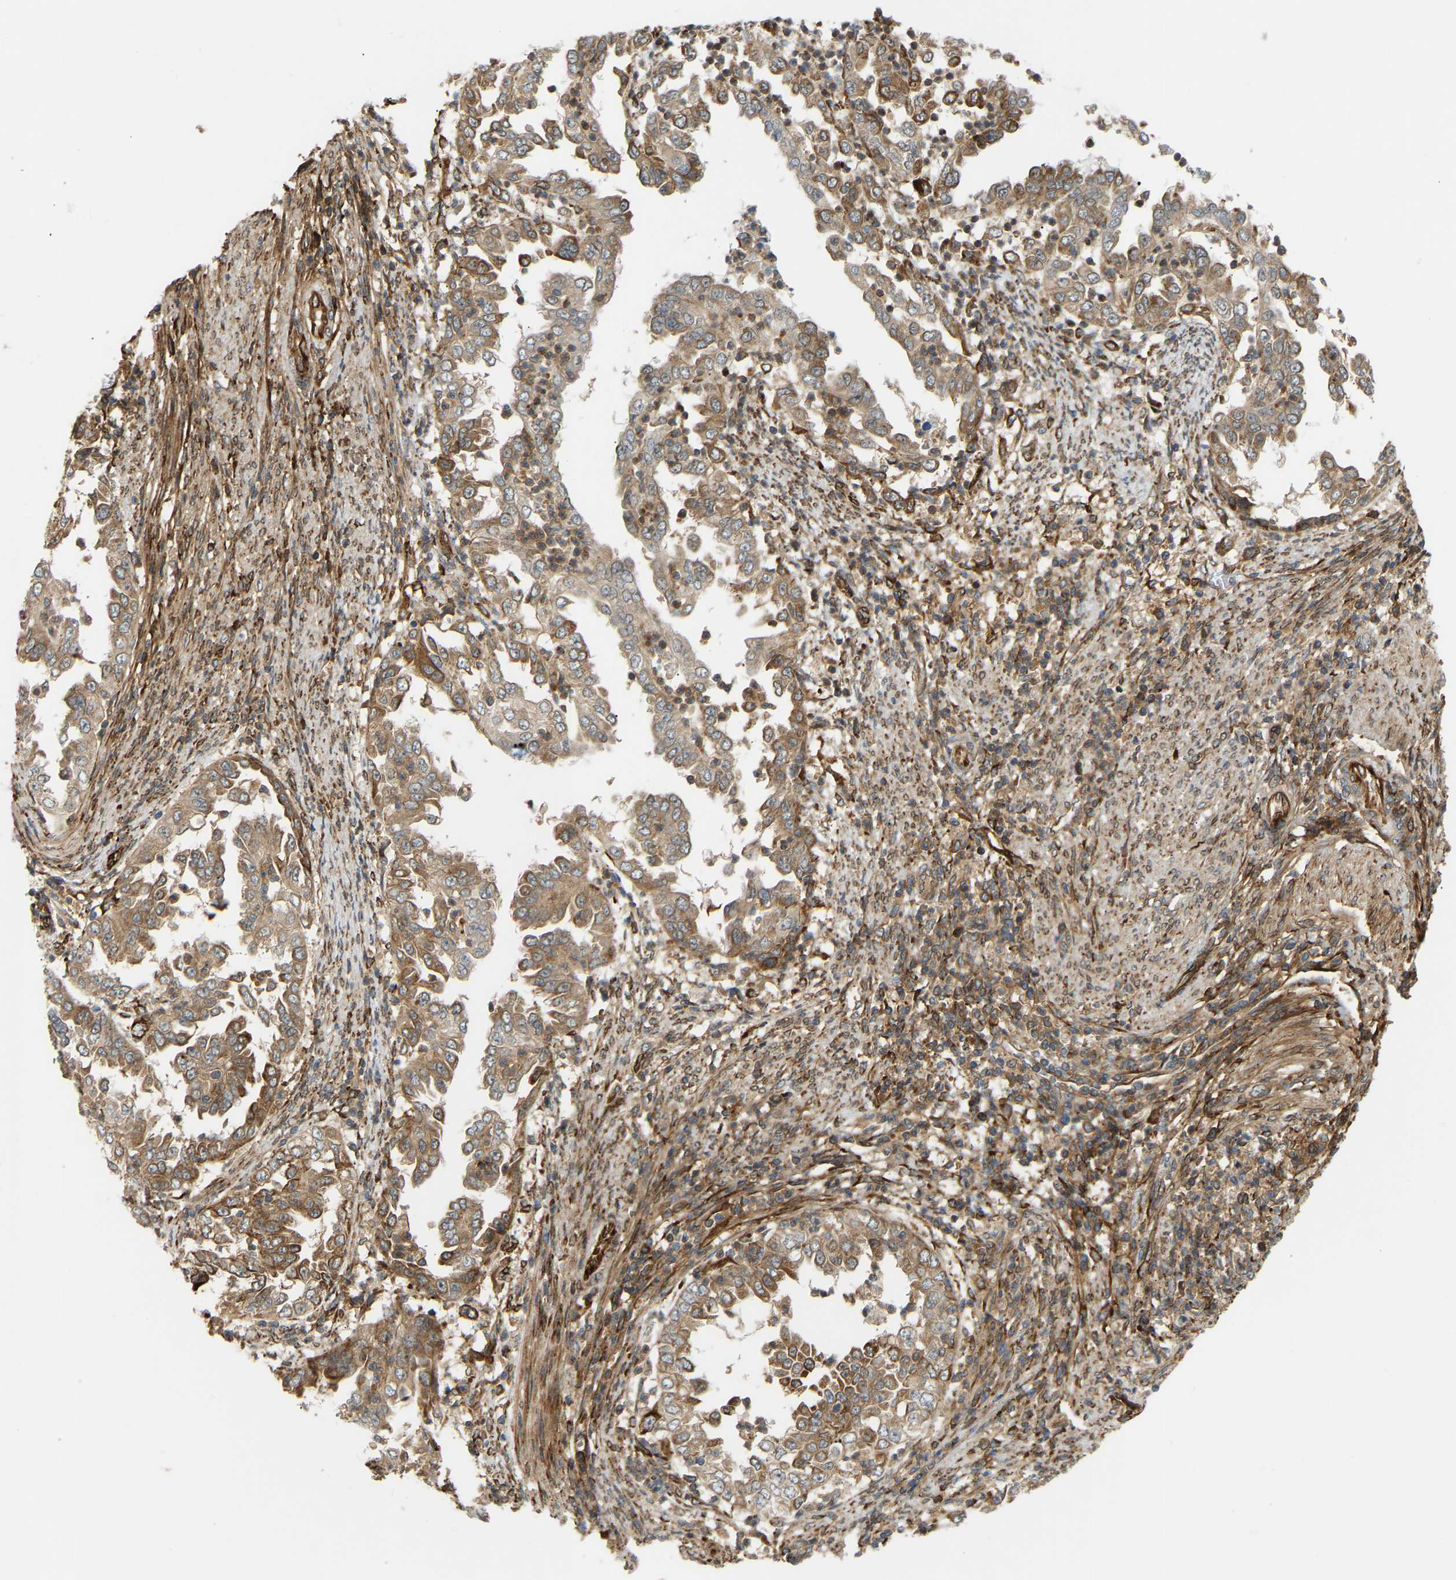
{"staining": {"intensity": "moderate", "quantity": ">75%", "location": "cytoplasmic/membranous"}, "tissue": "endometrial cancer", "cell_type": "Tumor cells", "image_type": "cancer", "snomed": [{"axis": "morphology", "description": "Adenocarcinoma, NOS"}, {"axis": "topography", "description": "Endometrium"}], "caption": "Moderate cytoplasmic/membranous expression is present in approximately >75% of tumor cells in endometrial cancer (adenocarcinoma).", "gene": "PLCG2", "patient": {"sex": "female", "age": 85}}